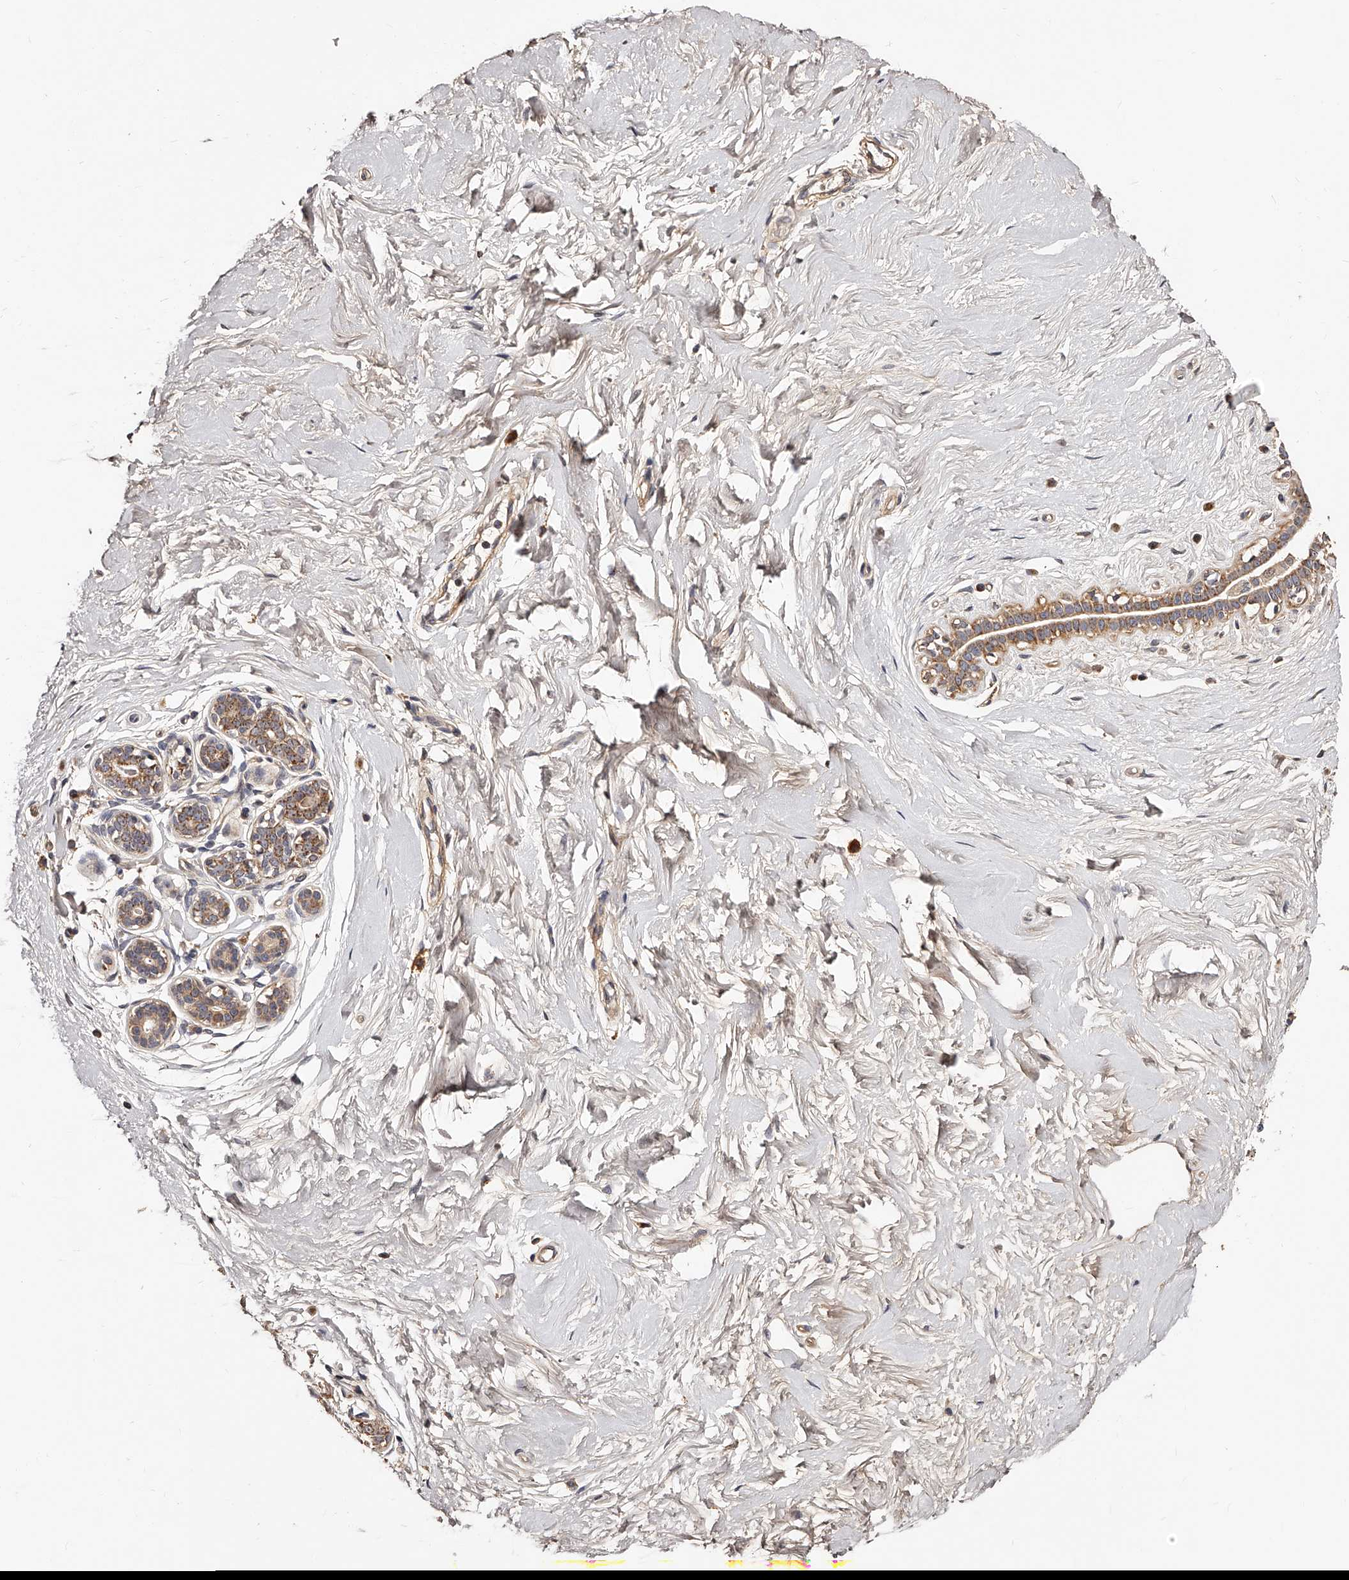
{"staining": {"intensity": "negative", "quantity": "none", "location": "none"}, "tissue": "breast", "cell_type": "Adipocytes", "image_type": "normal", "snomed": [{"axis": "morphology", "description": "Normal tissue, NOS"}, {"axis": "morphology", "description": "Adenoma, NOS"}, {"axis": "topography", "description": "Breast"}], "caption": "This is a image of immunohistochemistry staining of benign breast, which shows no positivity in adipocytes. (Brightfield microscopy of DAB (3,3'-diaminobenzidine) IHC at high magnification).", "gene": "ZNF502", "patient": {"sex": "female", "age": 23}}